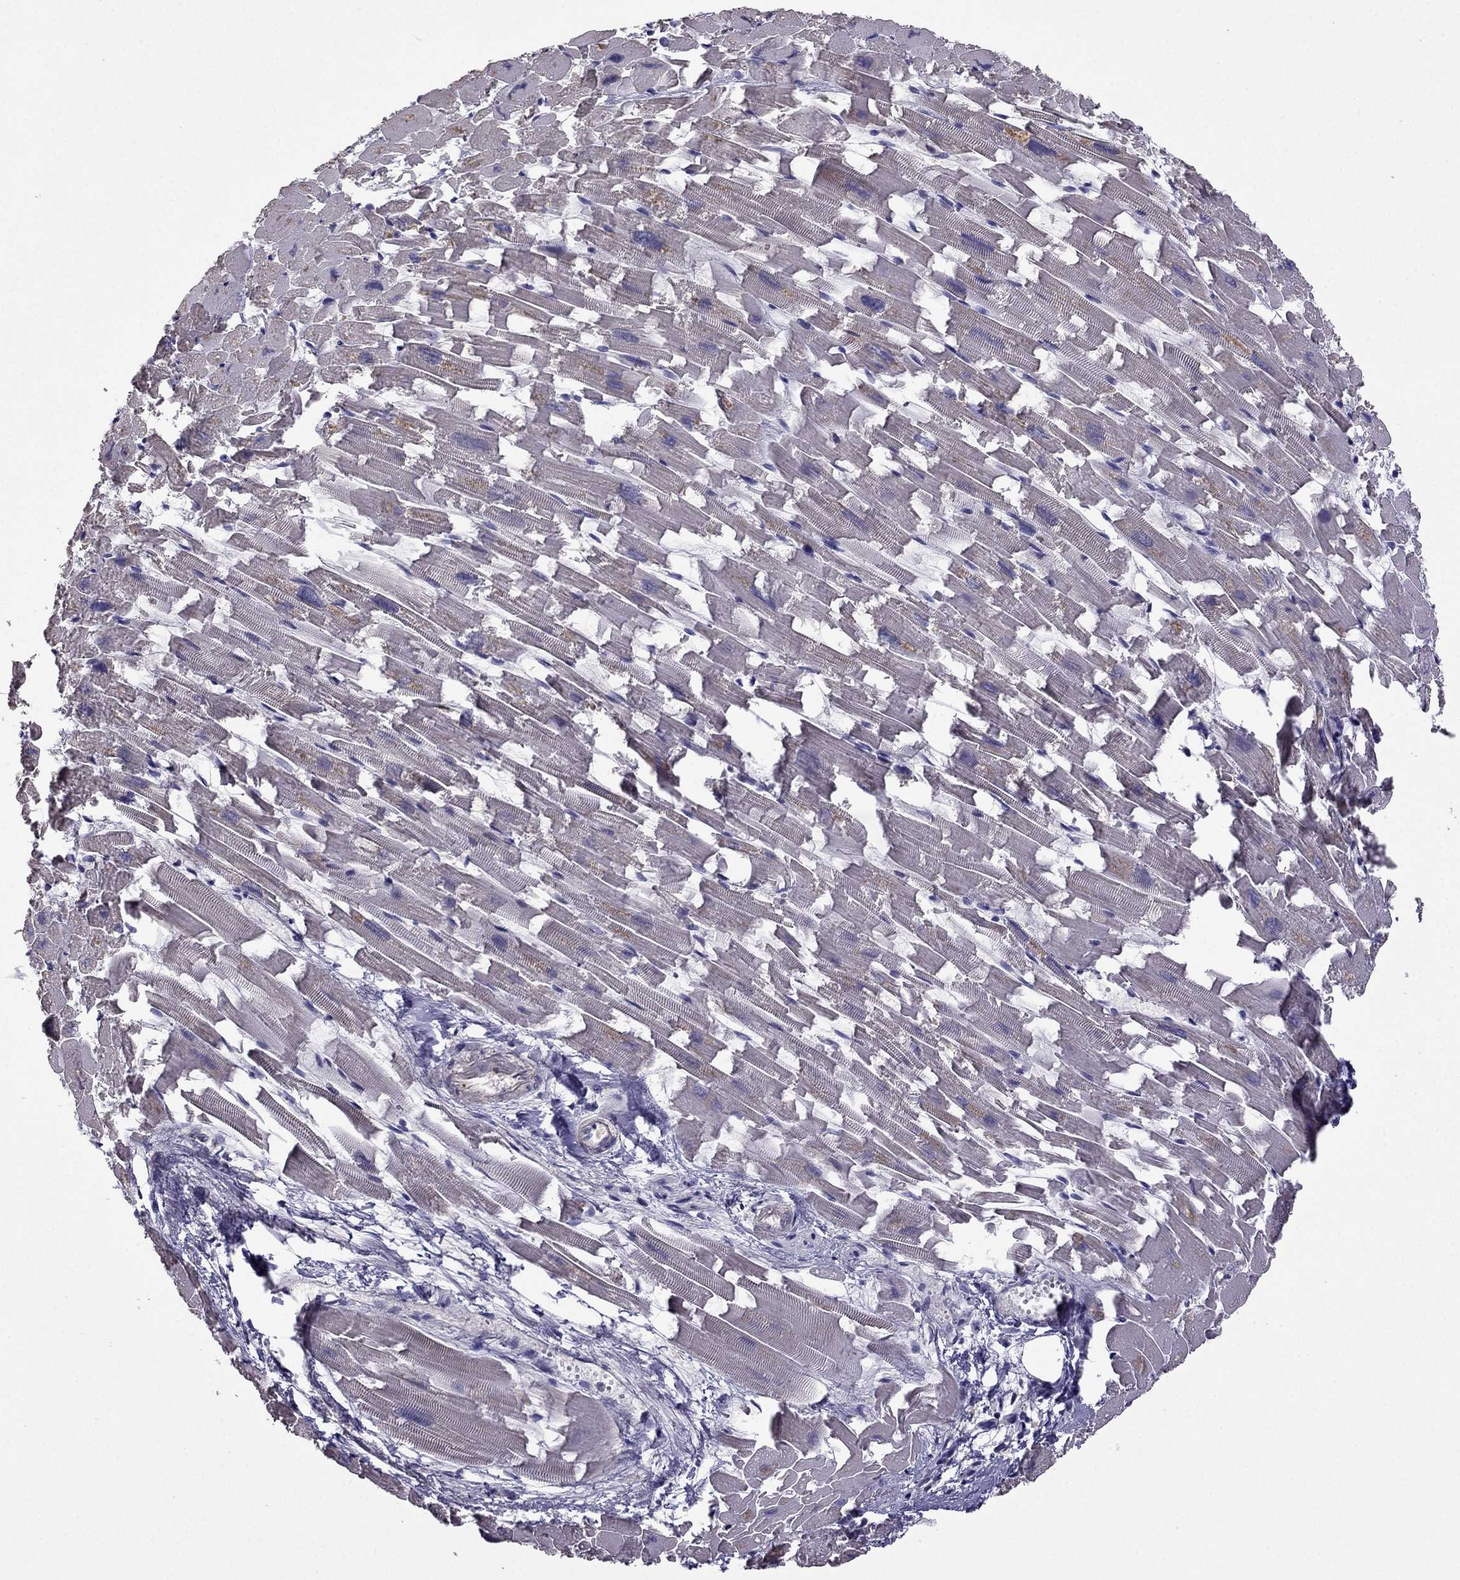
{"staining": {"intensity": "negative", "quantity": "none", "location": "none"}, "tissue": "heart muscle", "cell_type": "Cardiomyocytes", "image_type": "normal", "snomed": [{"axis": "morphology", "description": "Normal tissue, NOS"}, {"axis": "topography", "description": "Heart"}], "caption": "A high-resolution micrograph shows immunohistochemistry staining of normal heart muscle, which demonstrates no significant positivity in cardiomyocytes.", "gene": "CDH9", "patient": {"sex": "female", "age": 64}}